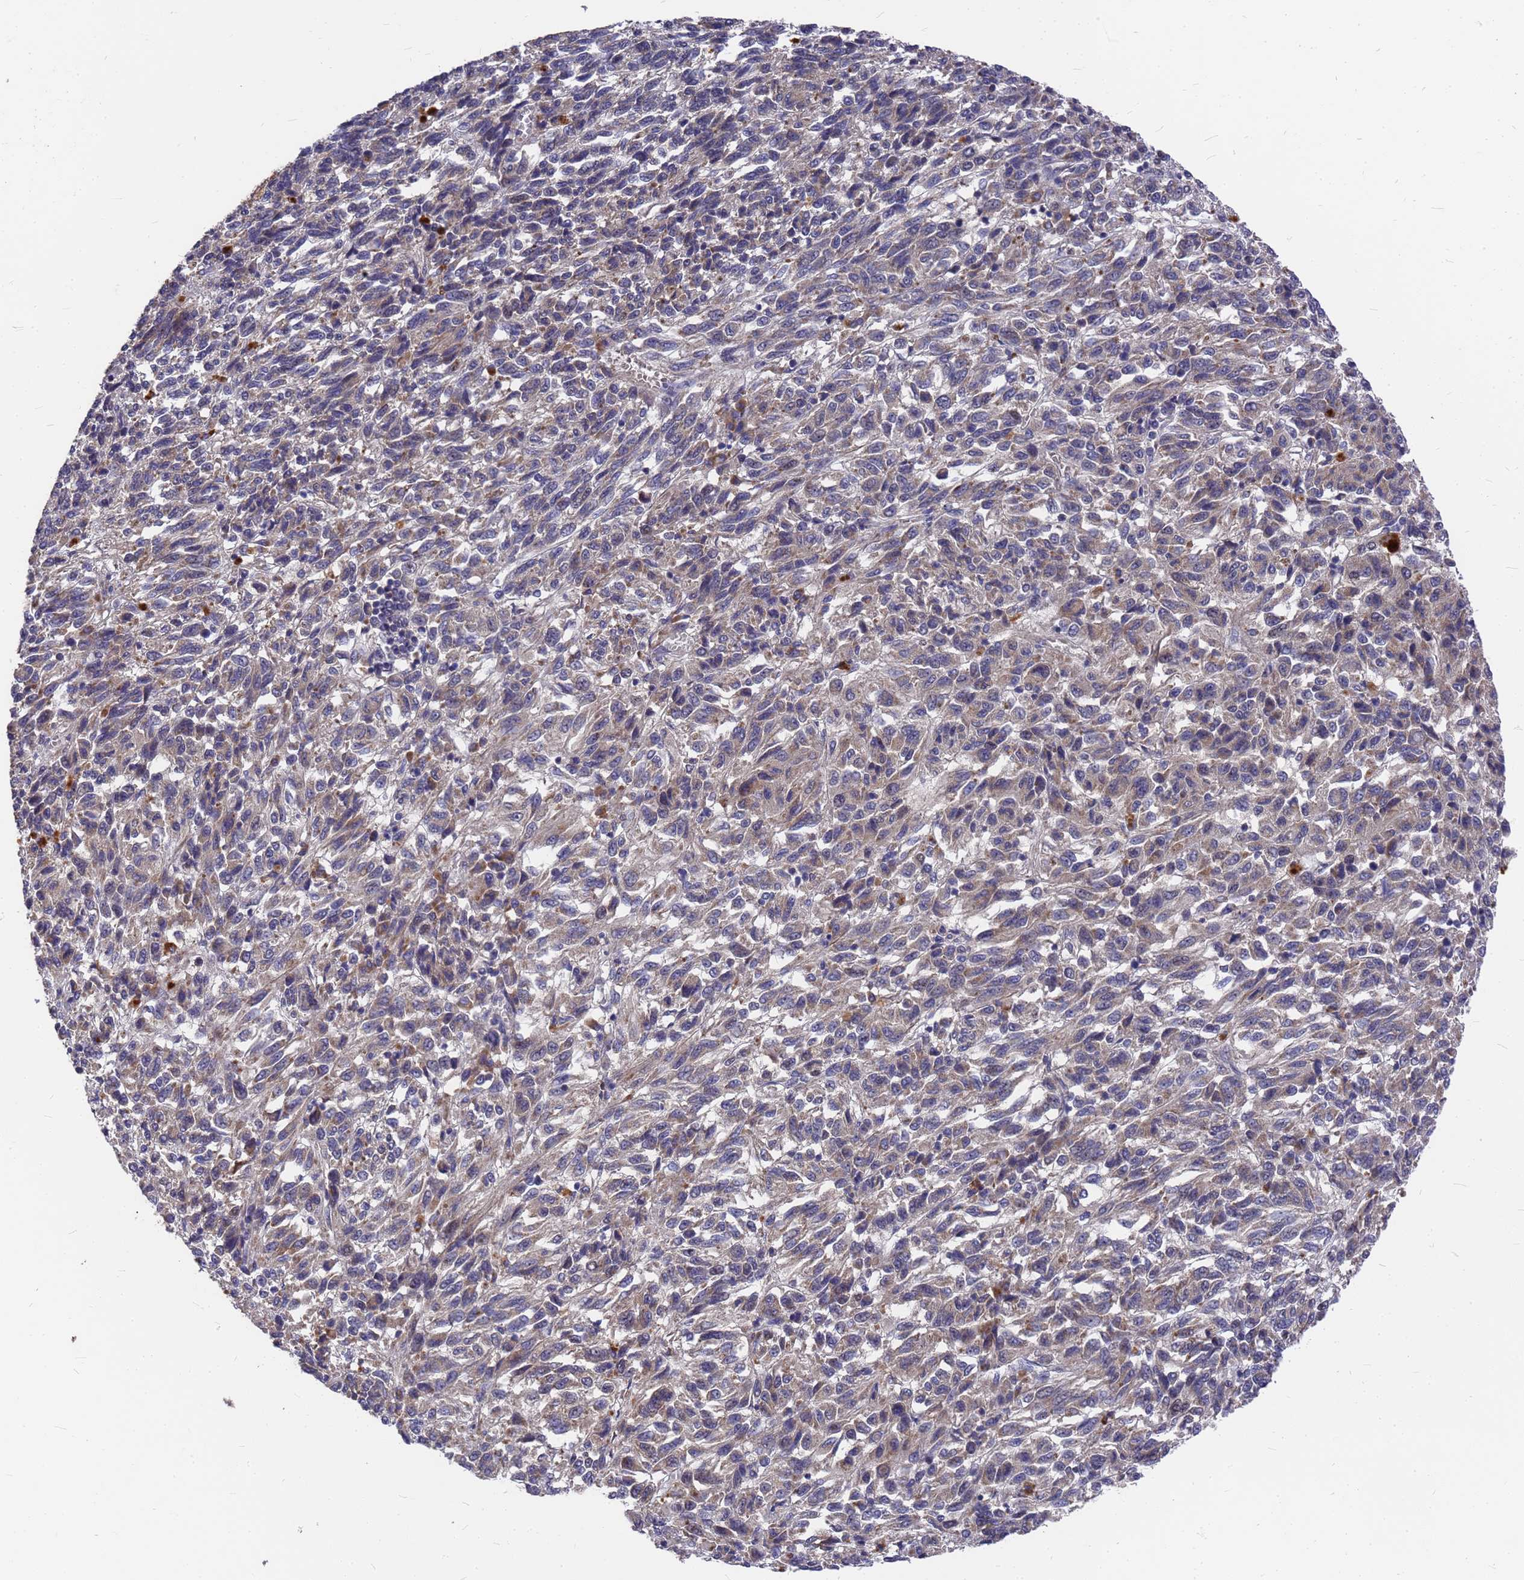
{"staining": {"intensity": "negative", "quantity": "none", "location": "none"}, "tissue": "melanoma", "cell_type": "Tumor cells", "image_type": "cancer", "snomed": [{"axis": "morphology", "description": "Malignant melanoma, Metastatic site"}, {"axis": "topography", "description": "Lung"}], "caption": "This is a image of IHC staining of malignant melanoma (metastatic site), which shows no expression in tumor cells.", "gene": "ZNF717", "patient": {"sex": "male", "age": 64}}